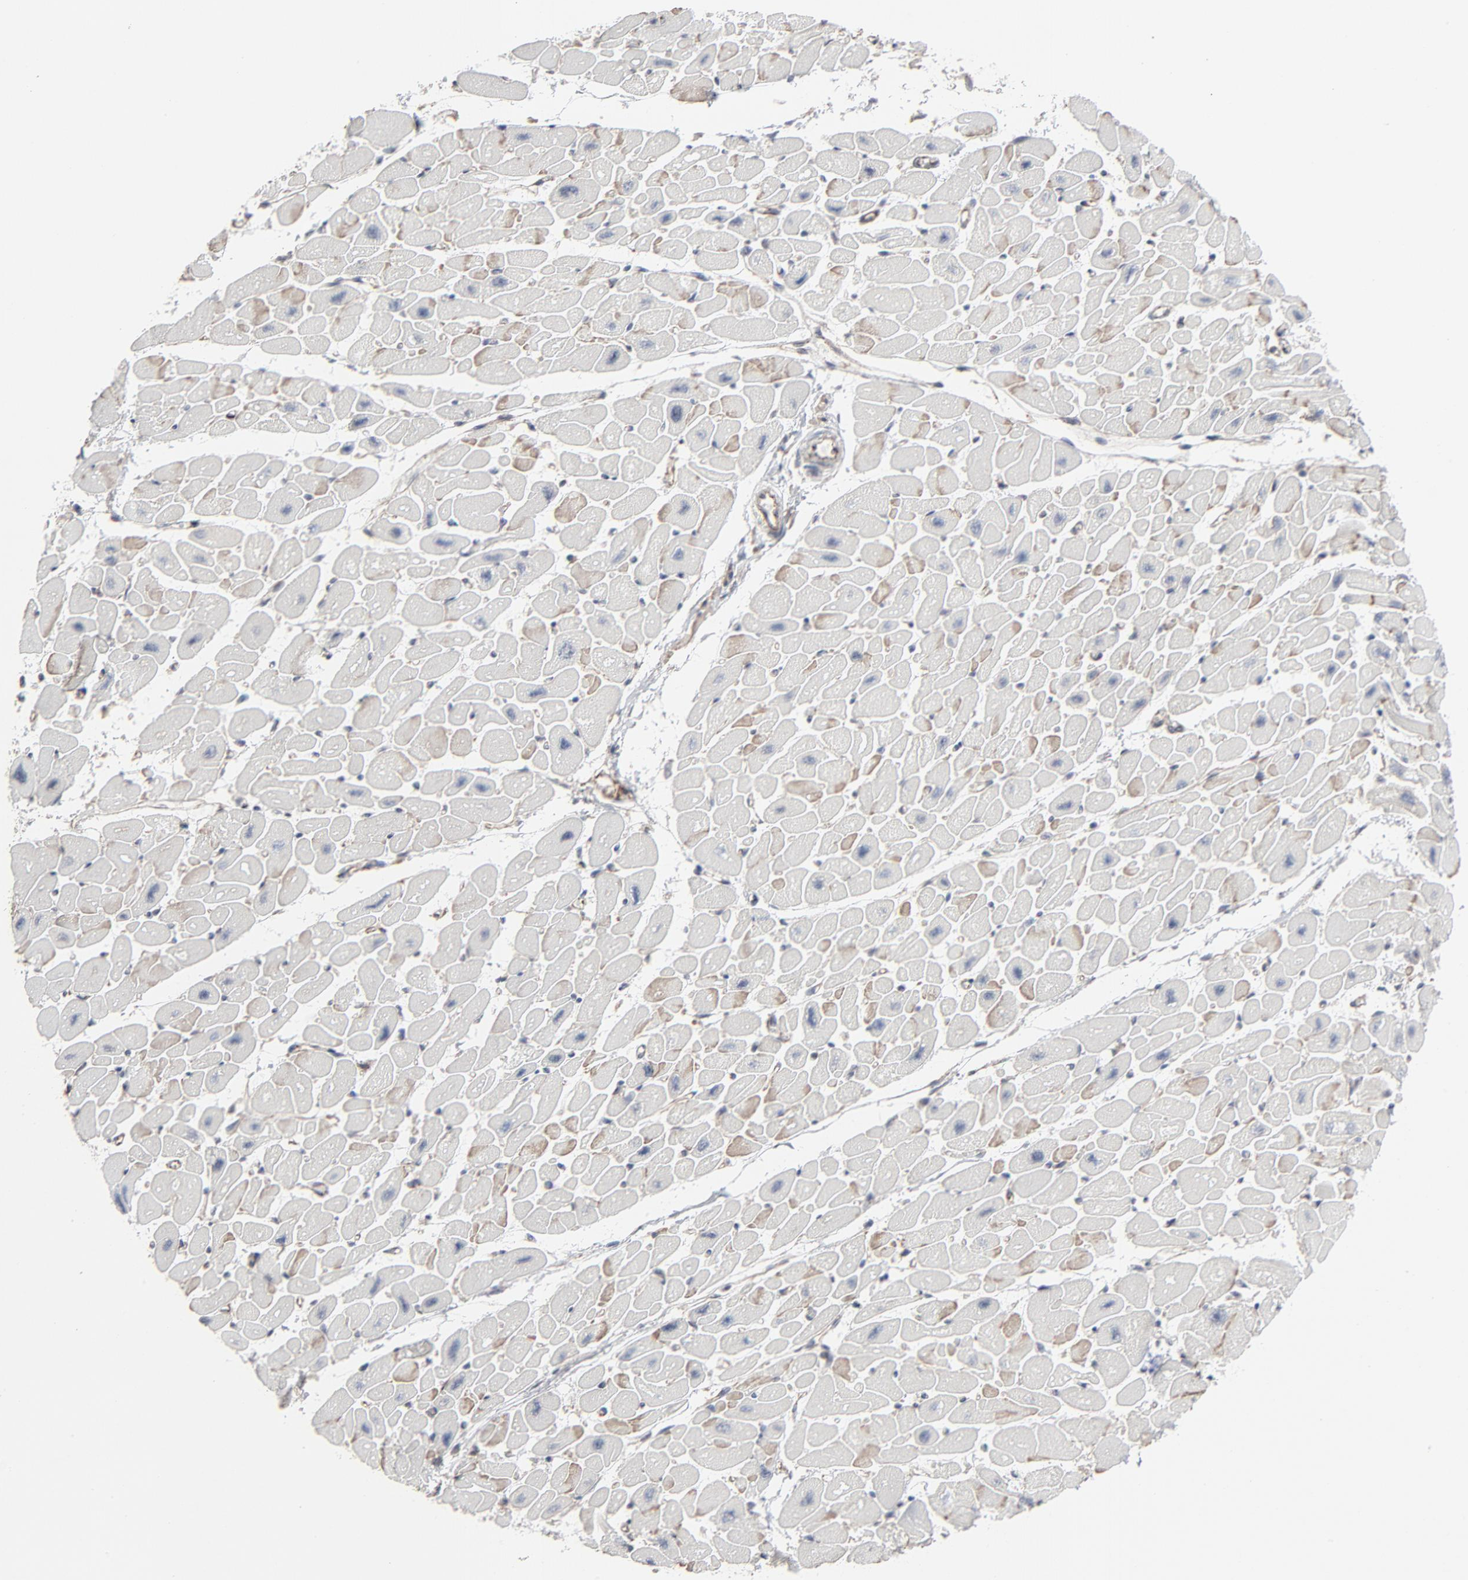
{"staining": {"intensity": "moderate", "quantity": "<25%", "location": "cytoplasmic/membranous"}, "tissue": "heart muscle", "cell_type": "Cardiomyocytes", "image_type": "normal", "snomed": [{"axis": "morphology", "description": "Normal tissue, NOS"}, {"axis": "topography", "description": "Heart"}], "caption": "A high-resolution image shows immunohistochemistry (IHC) staining of unremarkable heart muscle, which shows moderate cytoplasmic/membranous expression in approximately <25% of cardiomyocytes.", "gene": "CTNND1", "patient": {"sex": "female", "age": 54}}